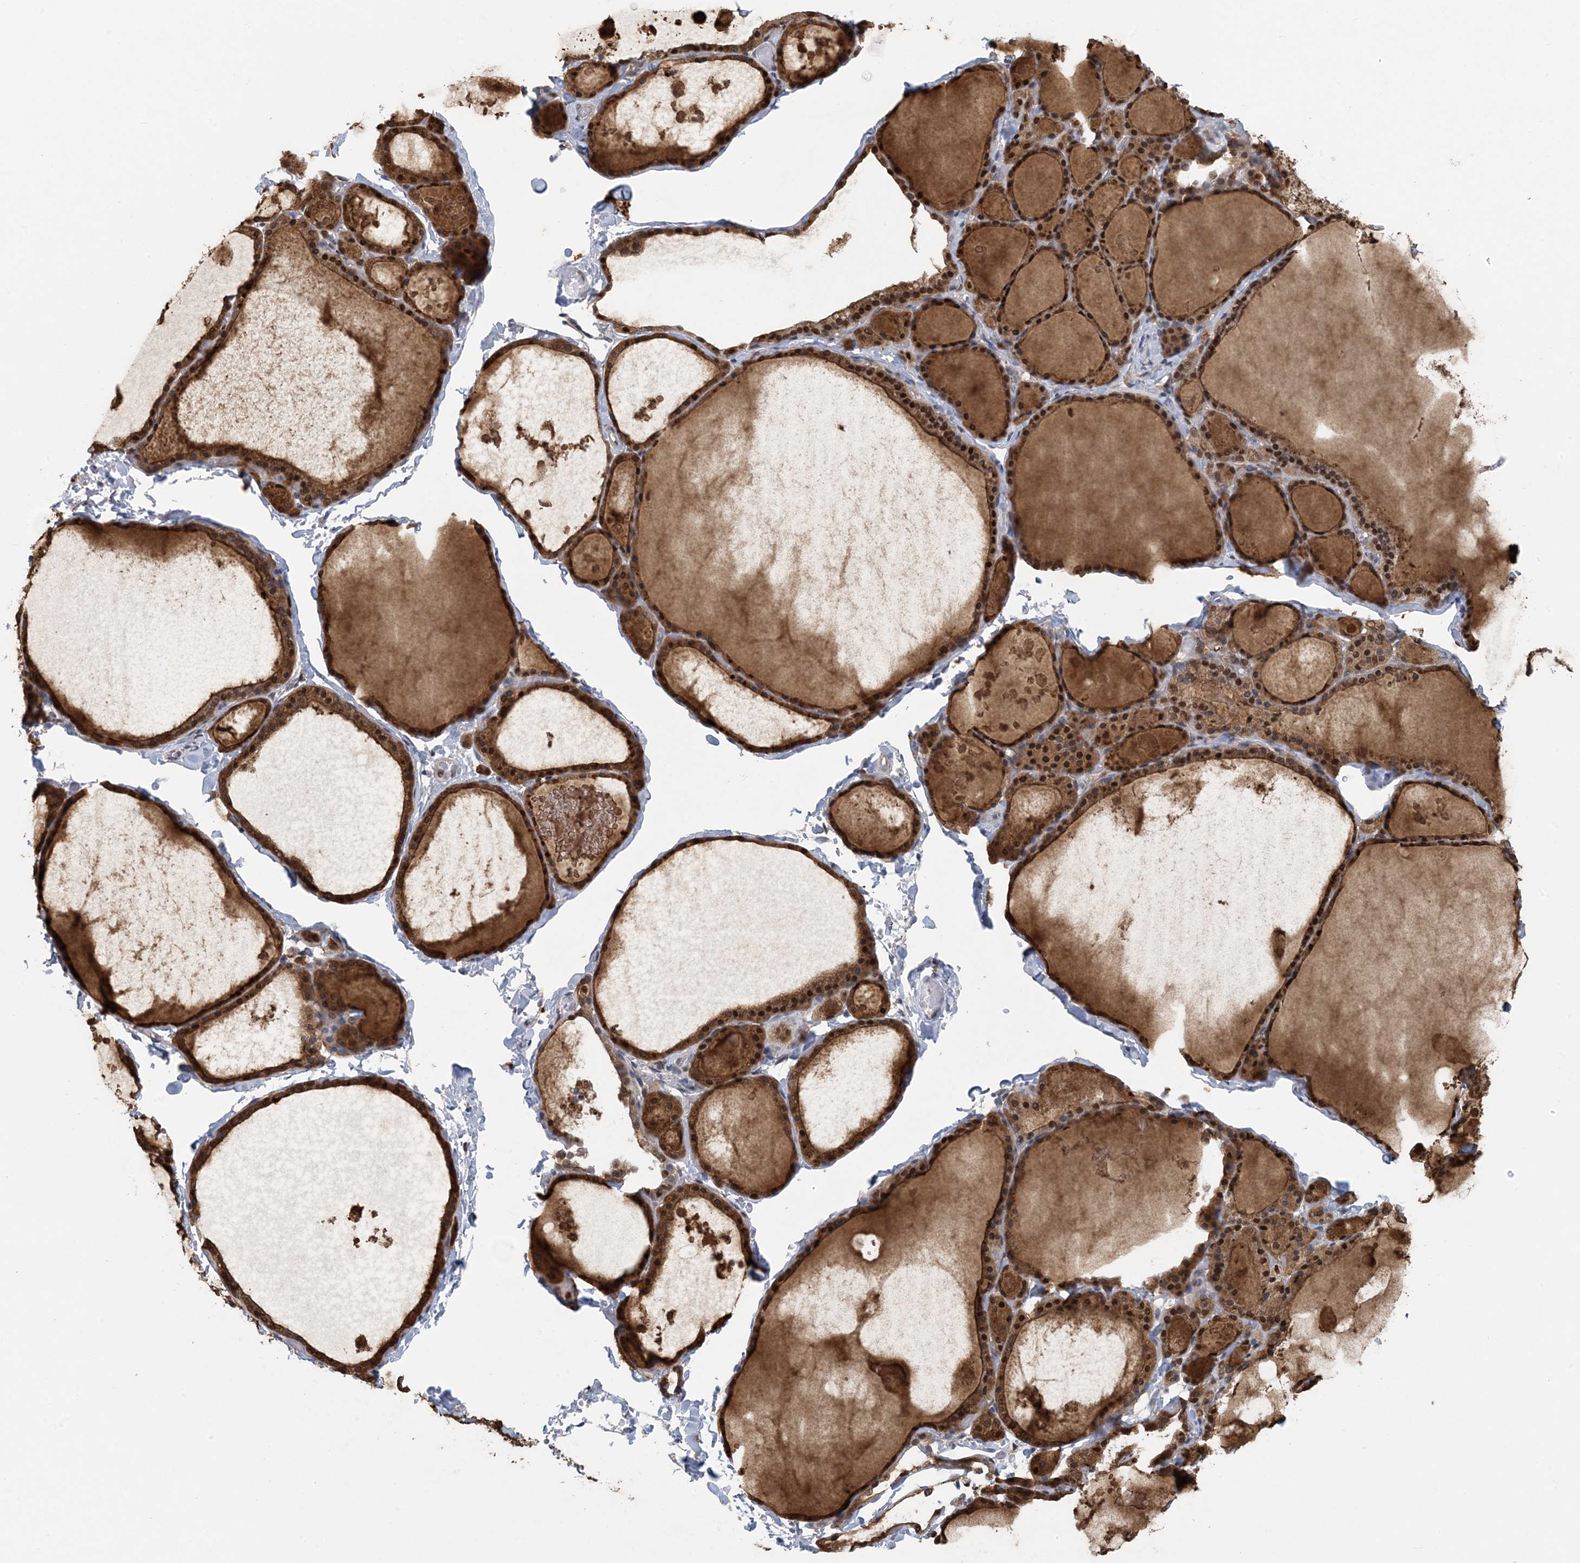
{"staining": {"intensity": "moderate", "quantity": ">75%", "location": "cytoplasmic/membranous,nuclear"}, "tissue": "thyroid gland", "cell_type": "Glandular cells", "image_type": "normal", "snomed": [{"axis": "morphology", "description": "Normal tissue, NOS"}, {"axis": "topography", "description": "Thyroid gland"}], "caption": "A photomicrograph of thyroid gland stained for a protein displays moderate cytoplasmic/membranous,nuclear brown staining in glandular cells.", "gene": "HIKESHI", "patient": {"sex": "male", "age": 56}}